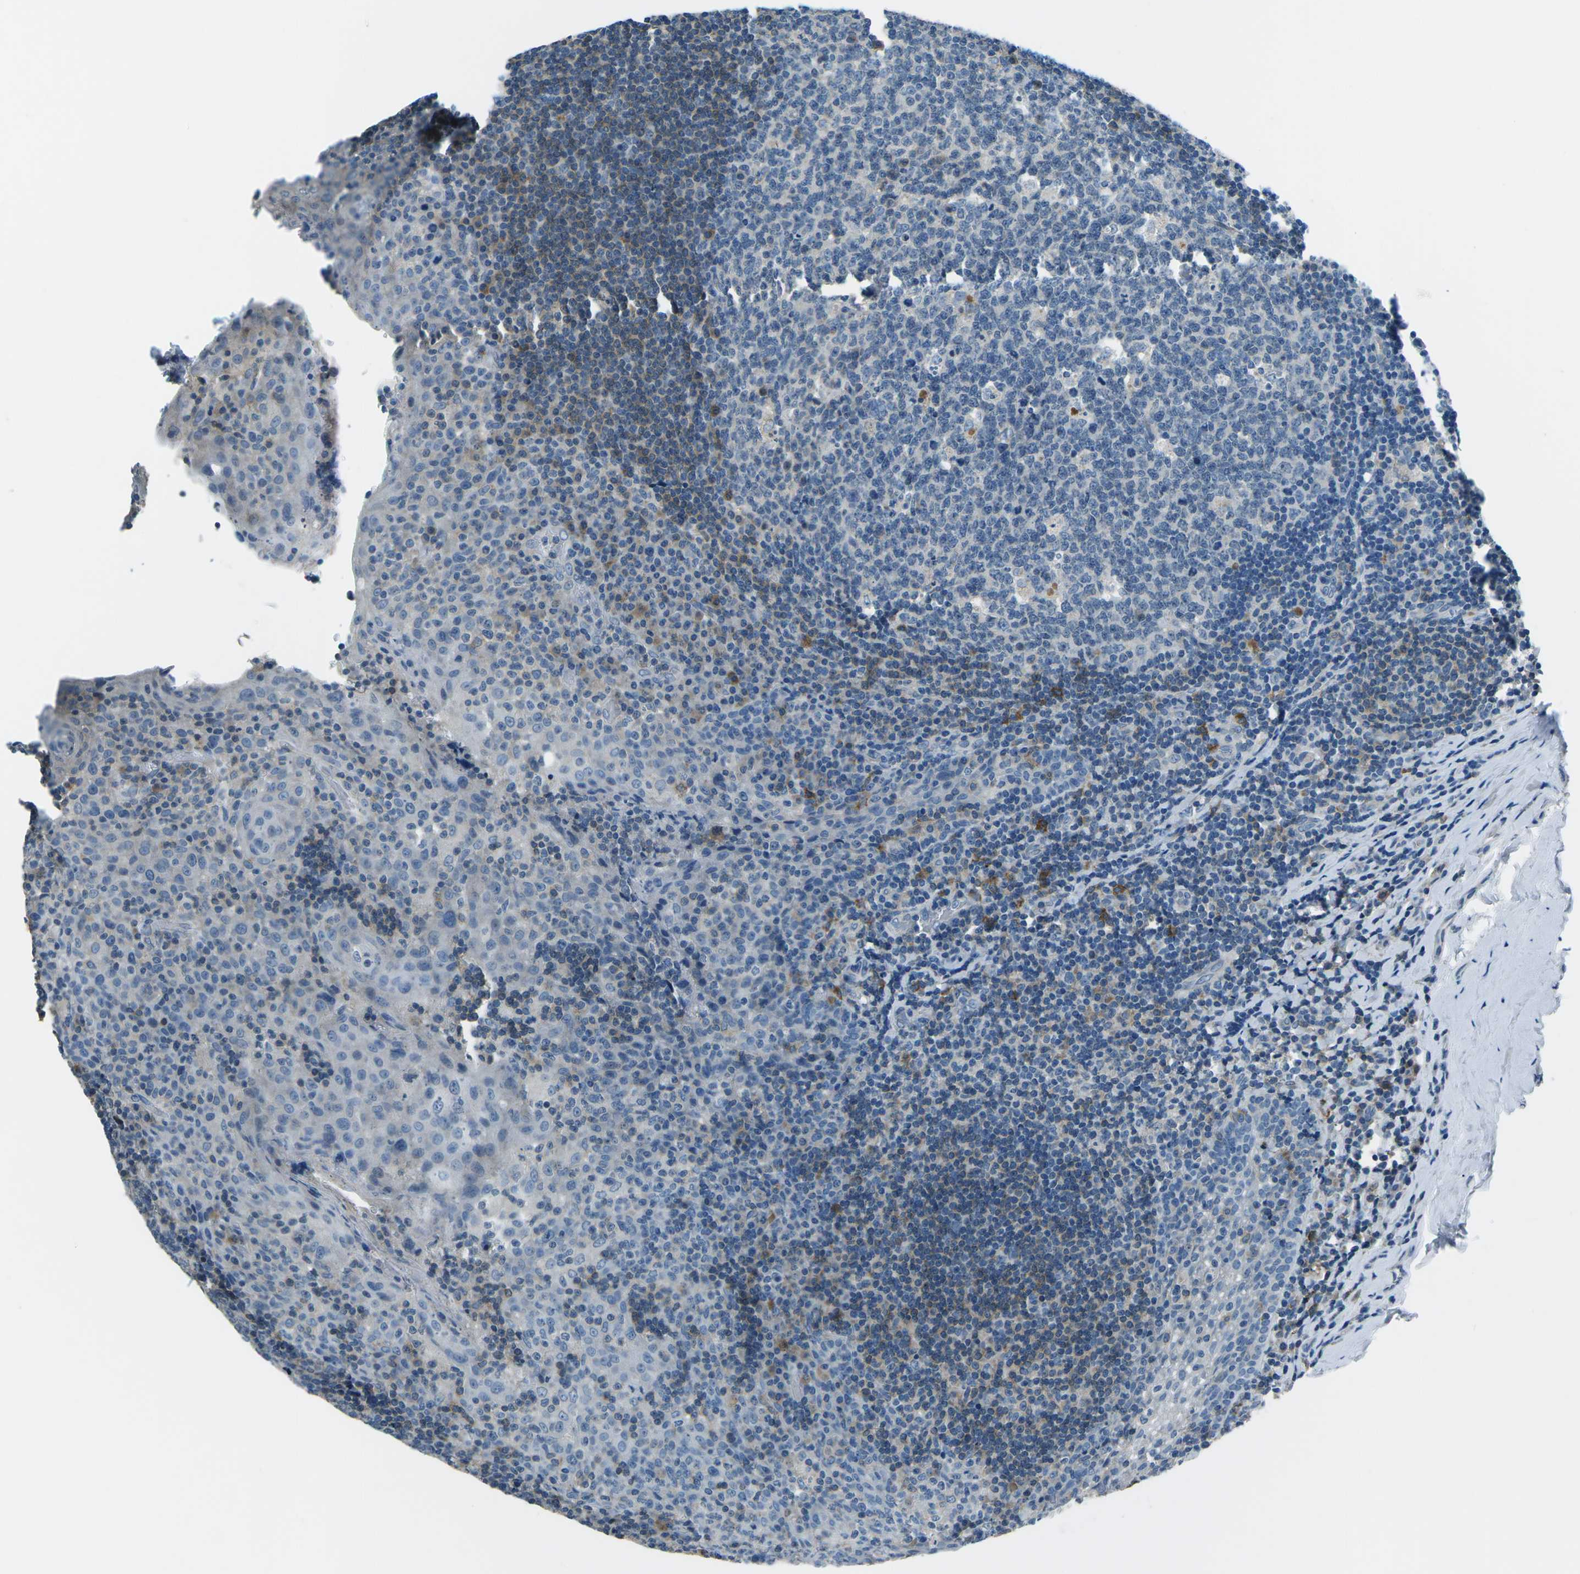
{"staining": {"intensity": "negative", "quantity": "none", "location": "none"}, "tissue": "tonsil", "cell_type": "Germinal center cells", "image_type": "normal", "snomed": [{"axis": "morphology", "description": "Normal tissue, NOS"}, {"axis": "topography", "description": "Tonsil"}], "caption": "The micrograph shows no staining of germinal center cells in benign tonsil. (DAB (3,3'-diaminobenzidine) IHC with hematoxylin counter stain).", "gene": "CD1D", "patient": {"sex": "male", "age": 17}}